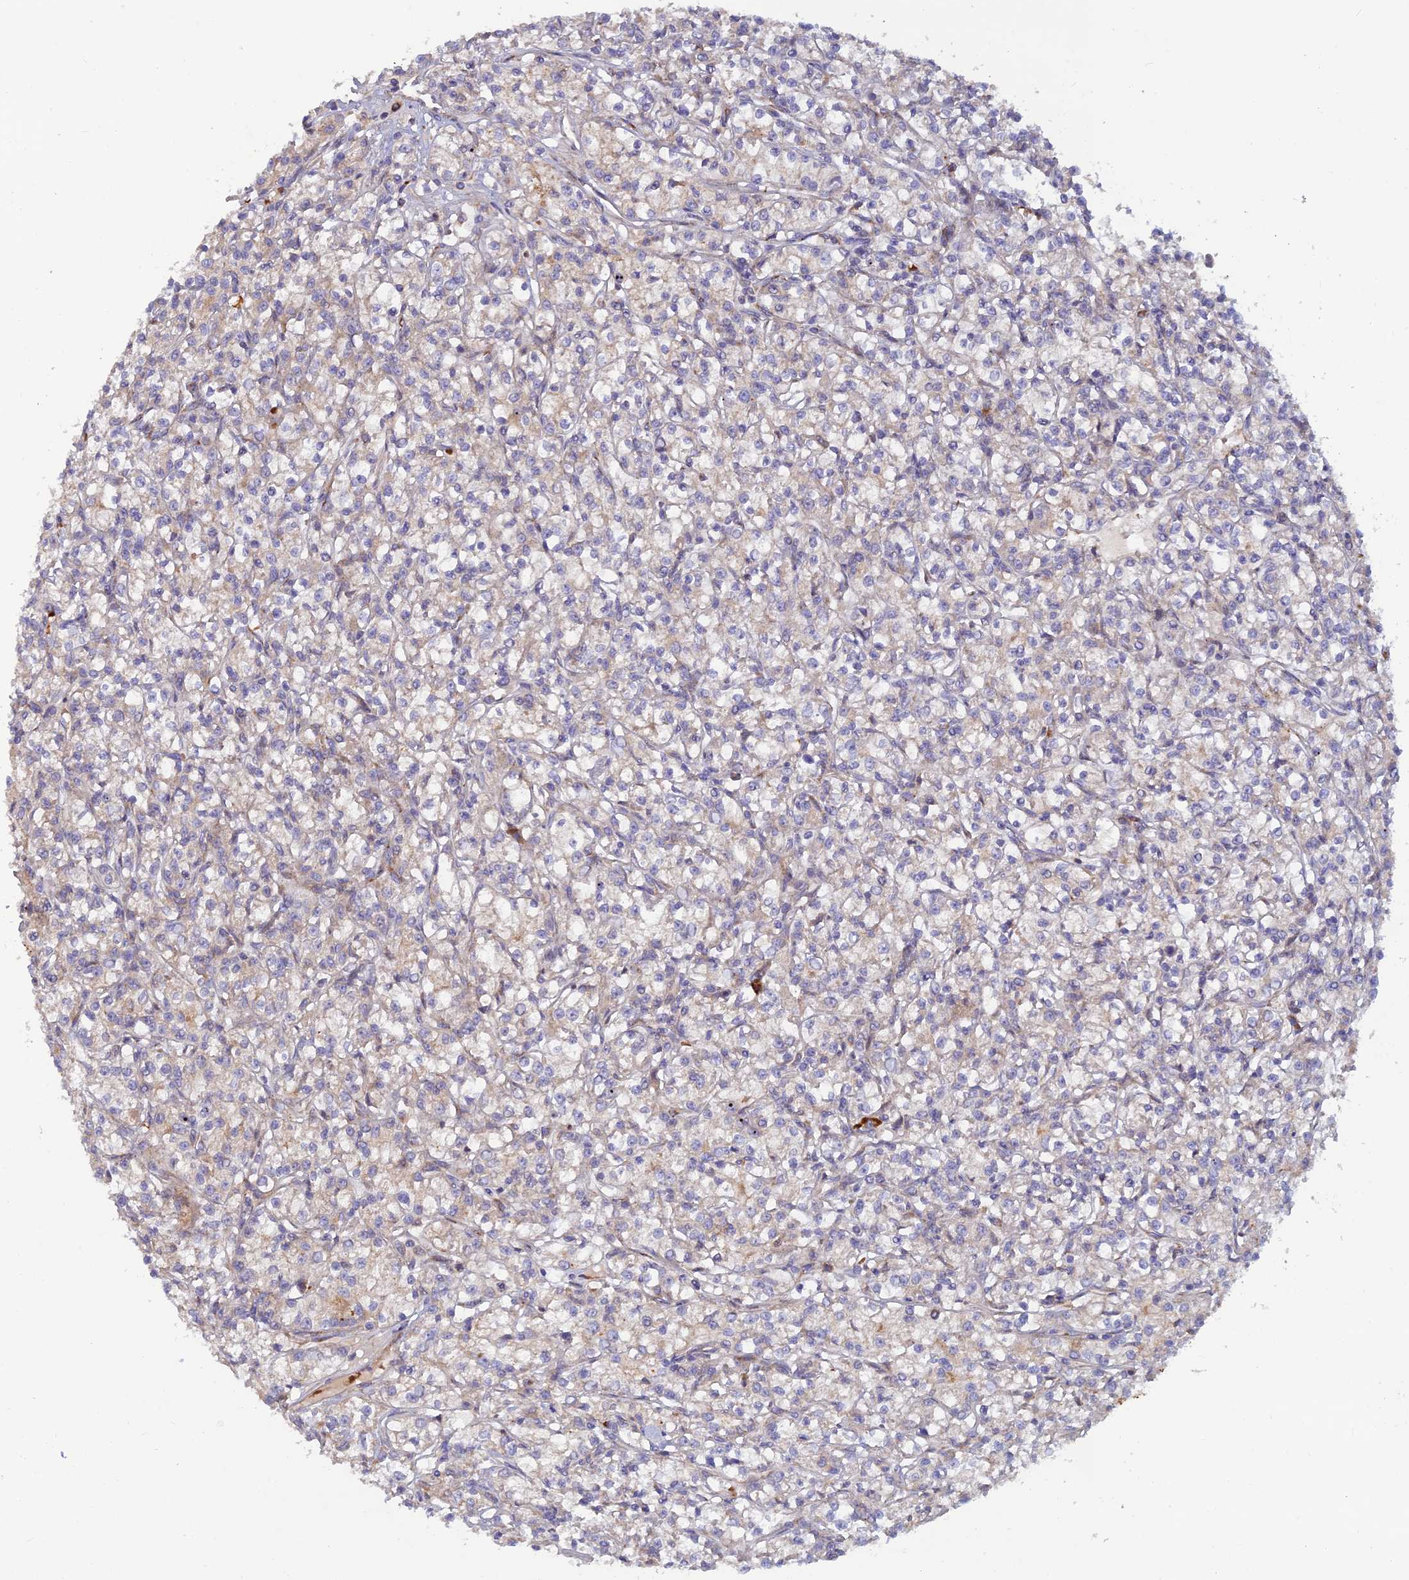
{"staining": {"intensity": "weak", "quantity": "<25%", "location": "cytoplasmic/membranous"}, "tissue": "renal cancer", "cell_type": "Tumor cells", "image_type": "cancer", "snomed": [{"axis": "morphology", "description": "Adenocarcinoma, NOS"}, {"axis": "topography", "description": "Kidney"}], "caption": "The histopathology image shows no significant expression in tumor cells of renal cancer.", "gene": "GMCL1", "patient": {"sex": "female", "age": 59}}